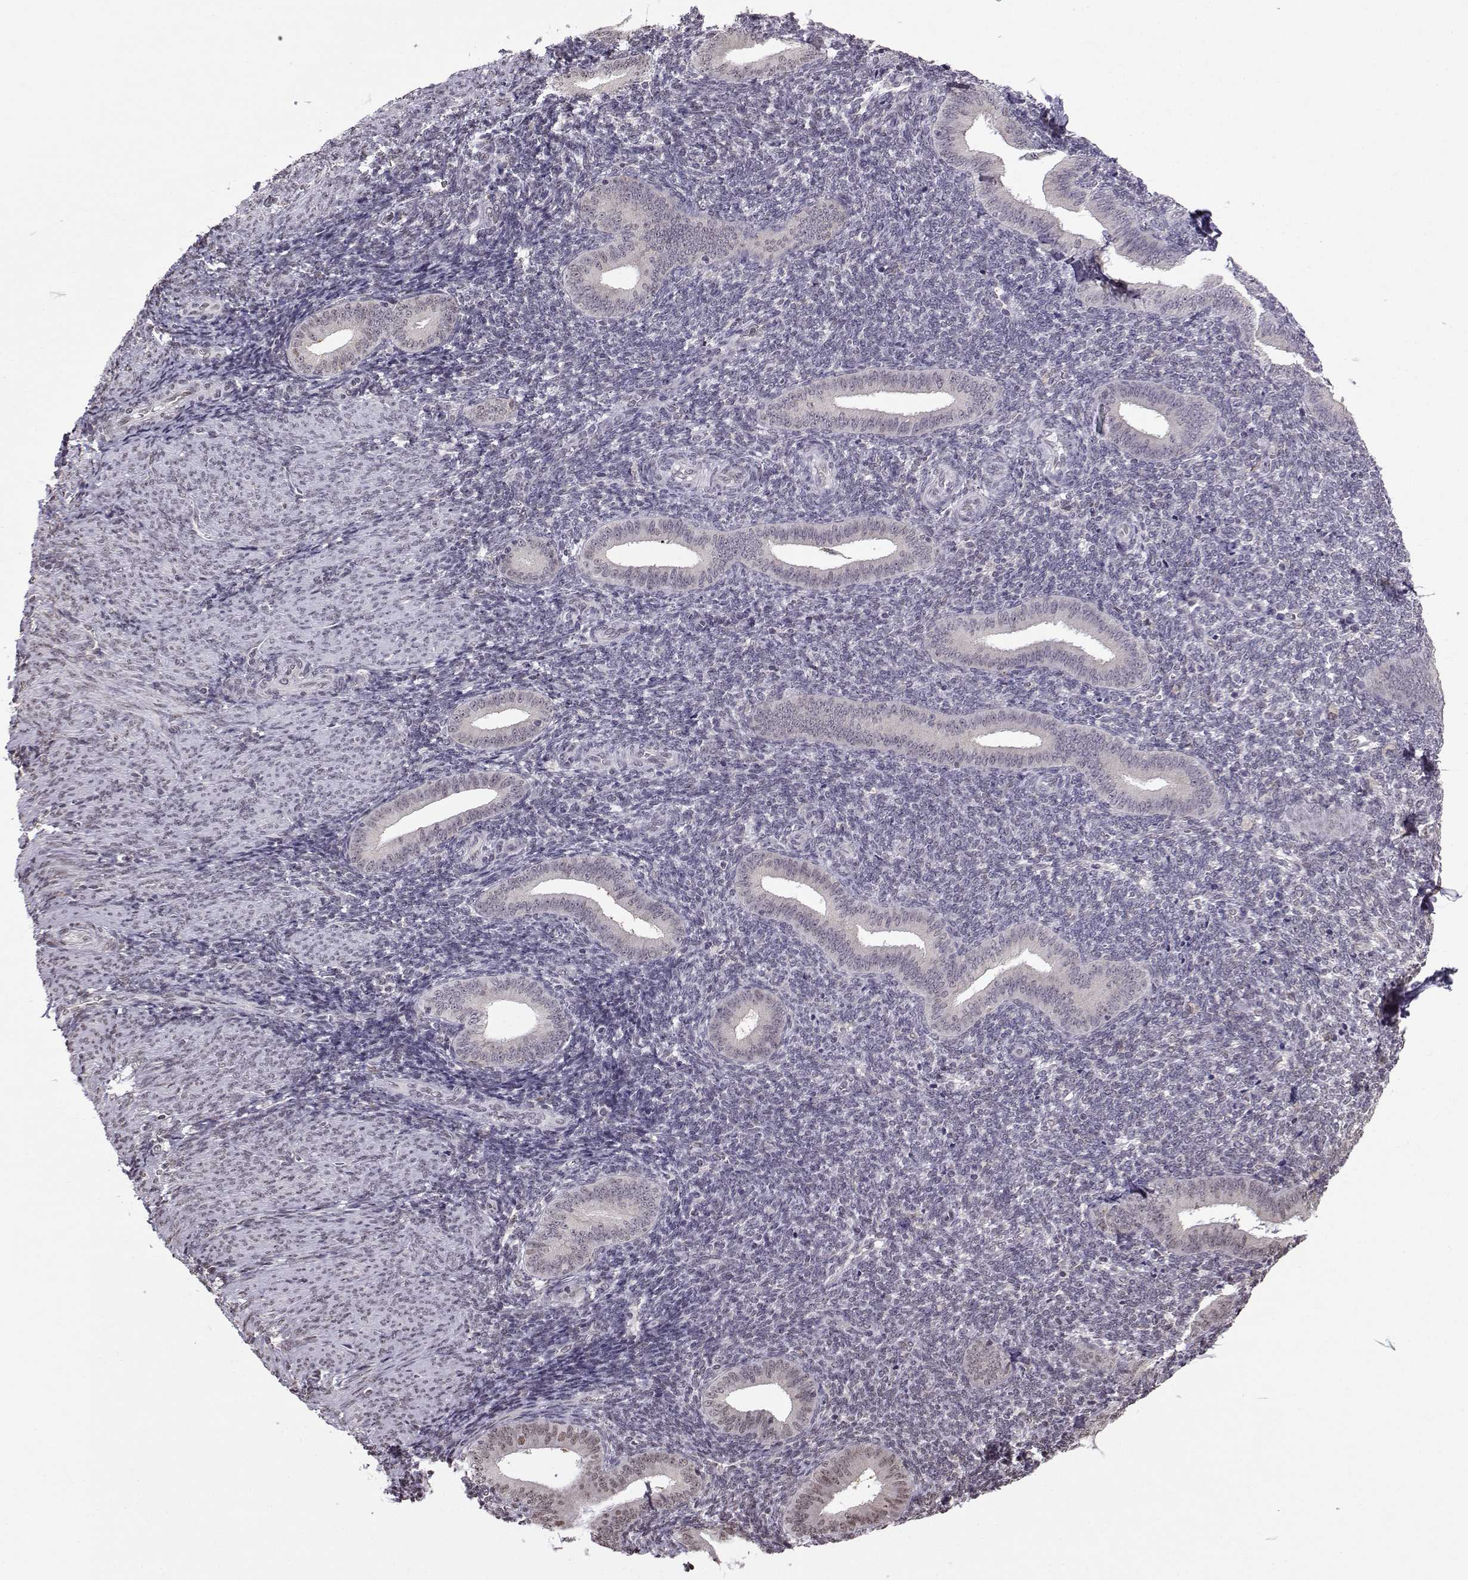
{"staining": {"intensity": "negative", "quantity": "none", "location": "none"}, "tissue": "endometrium", "cell_type": "Cells in endometrial stroma", "image_type": "normal", "snomed": [{"axis": "morphology", "description": "Normal tissue, NOS"}, {"axis": "topography", "description": "Endometrium"}], "caption": "This histopathology image is of benign endometrium stained with immunohistochemistry to label a protein in brown with the nuclei are counter-stained blue. There is no staining in cells in endometrial stroma.", "gene": "EZH1", "patient": {"sex": "female", "age": 25}}